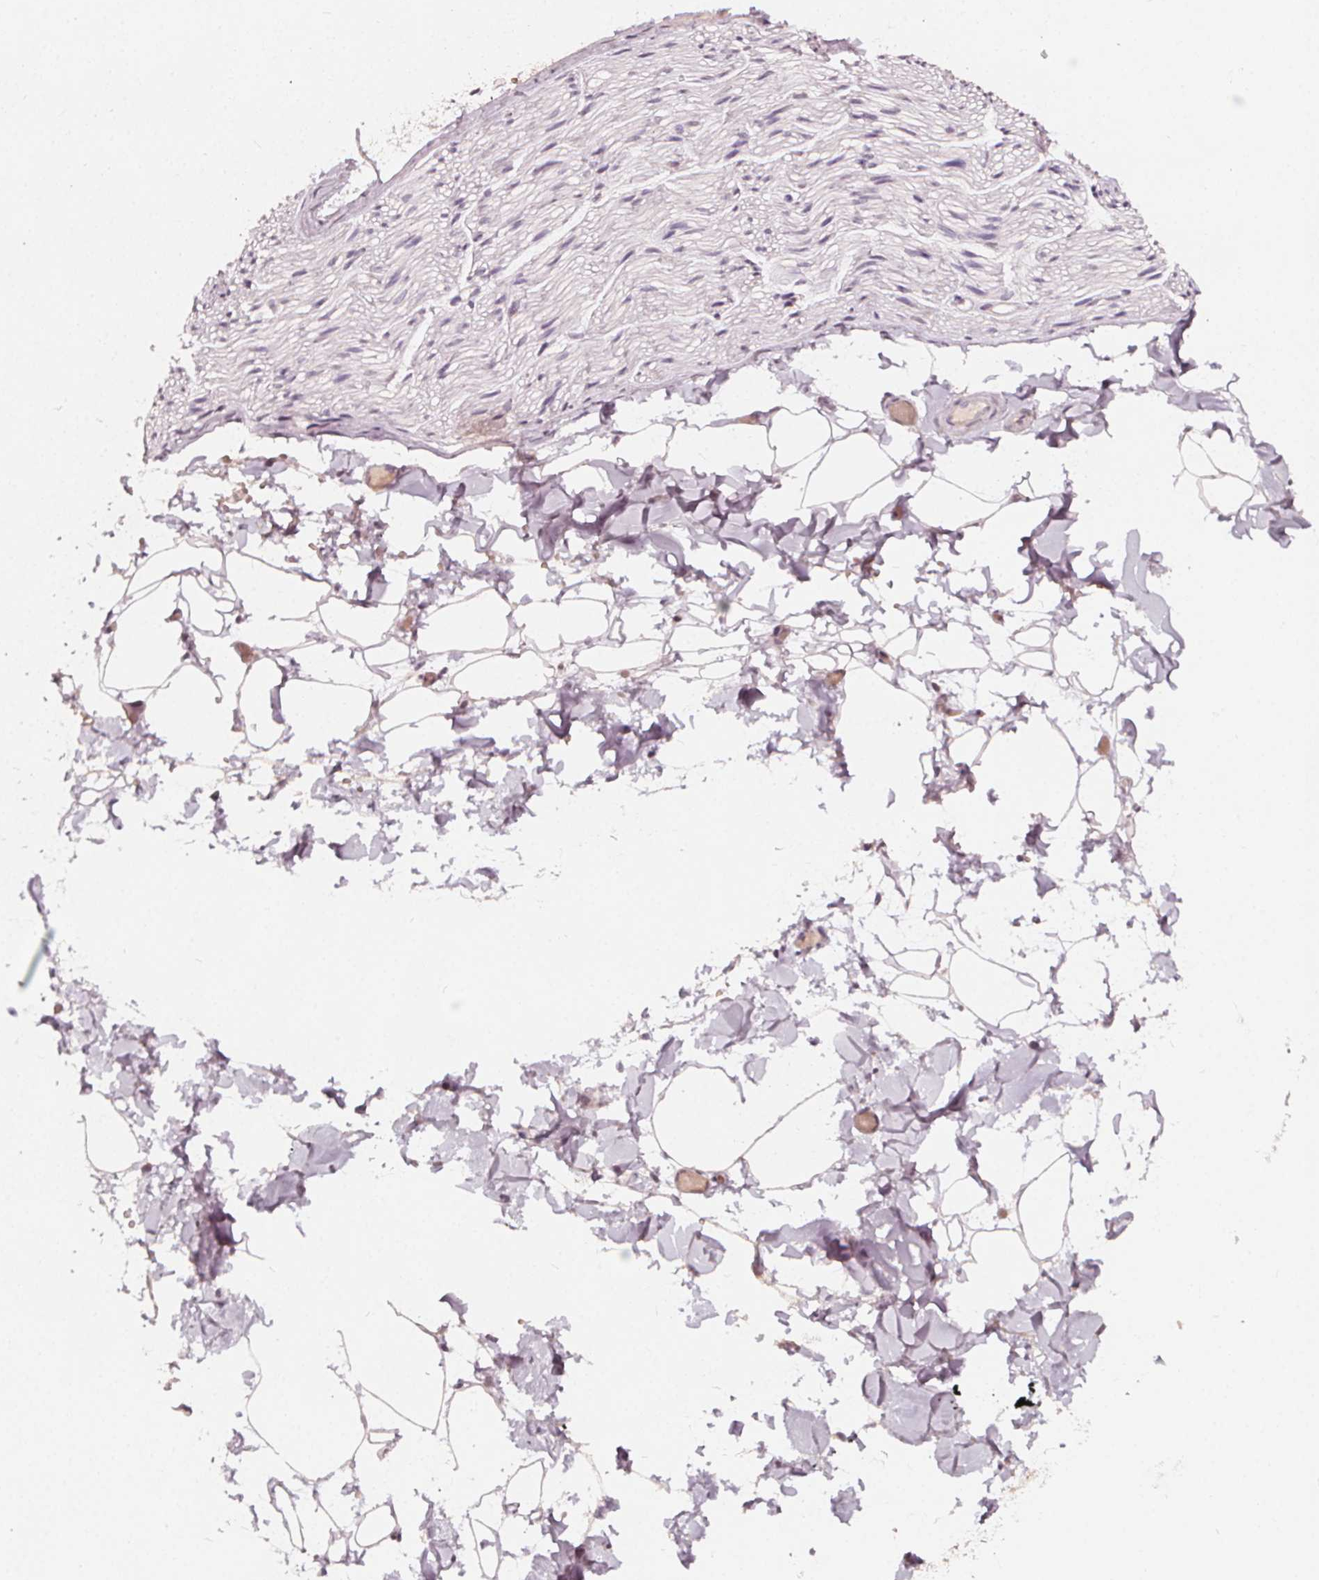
{"staining": {"intensity": "negative", "quantity": "none", "location": "none"}, "tissue": "adipose tissue", "cell_type": "Adipocytes", "image_type": "normal", "snomed": [{"axis": "morphology", "description": "Normal tissue, NOS"}, {"axis": "topography", "description": "Gallbladder"}, {"axis": "topography", "description": "Peripheral nerve tissue"}], "caption": "This is a photomicrograph of IHC staining of benign adipose tissue, which shows no staining in adipocytes.", "gene": "NPC1L1", "patient": {"sex": "female", "age": 45}}